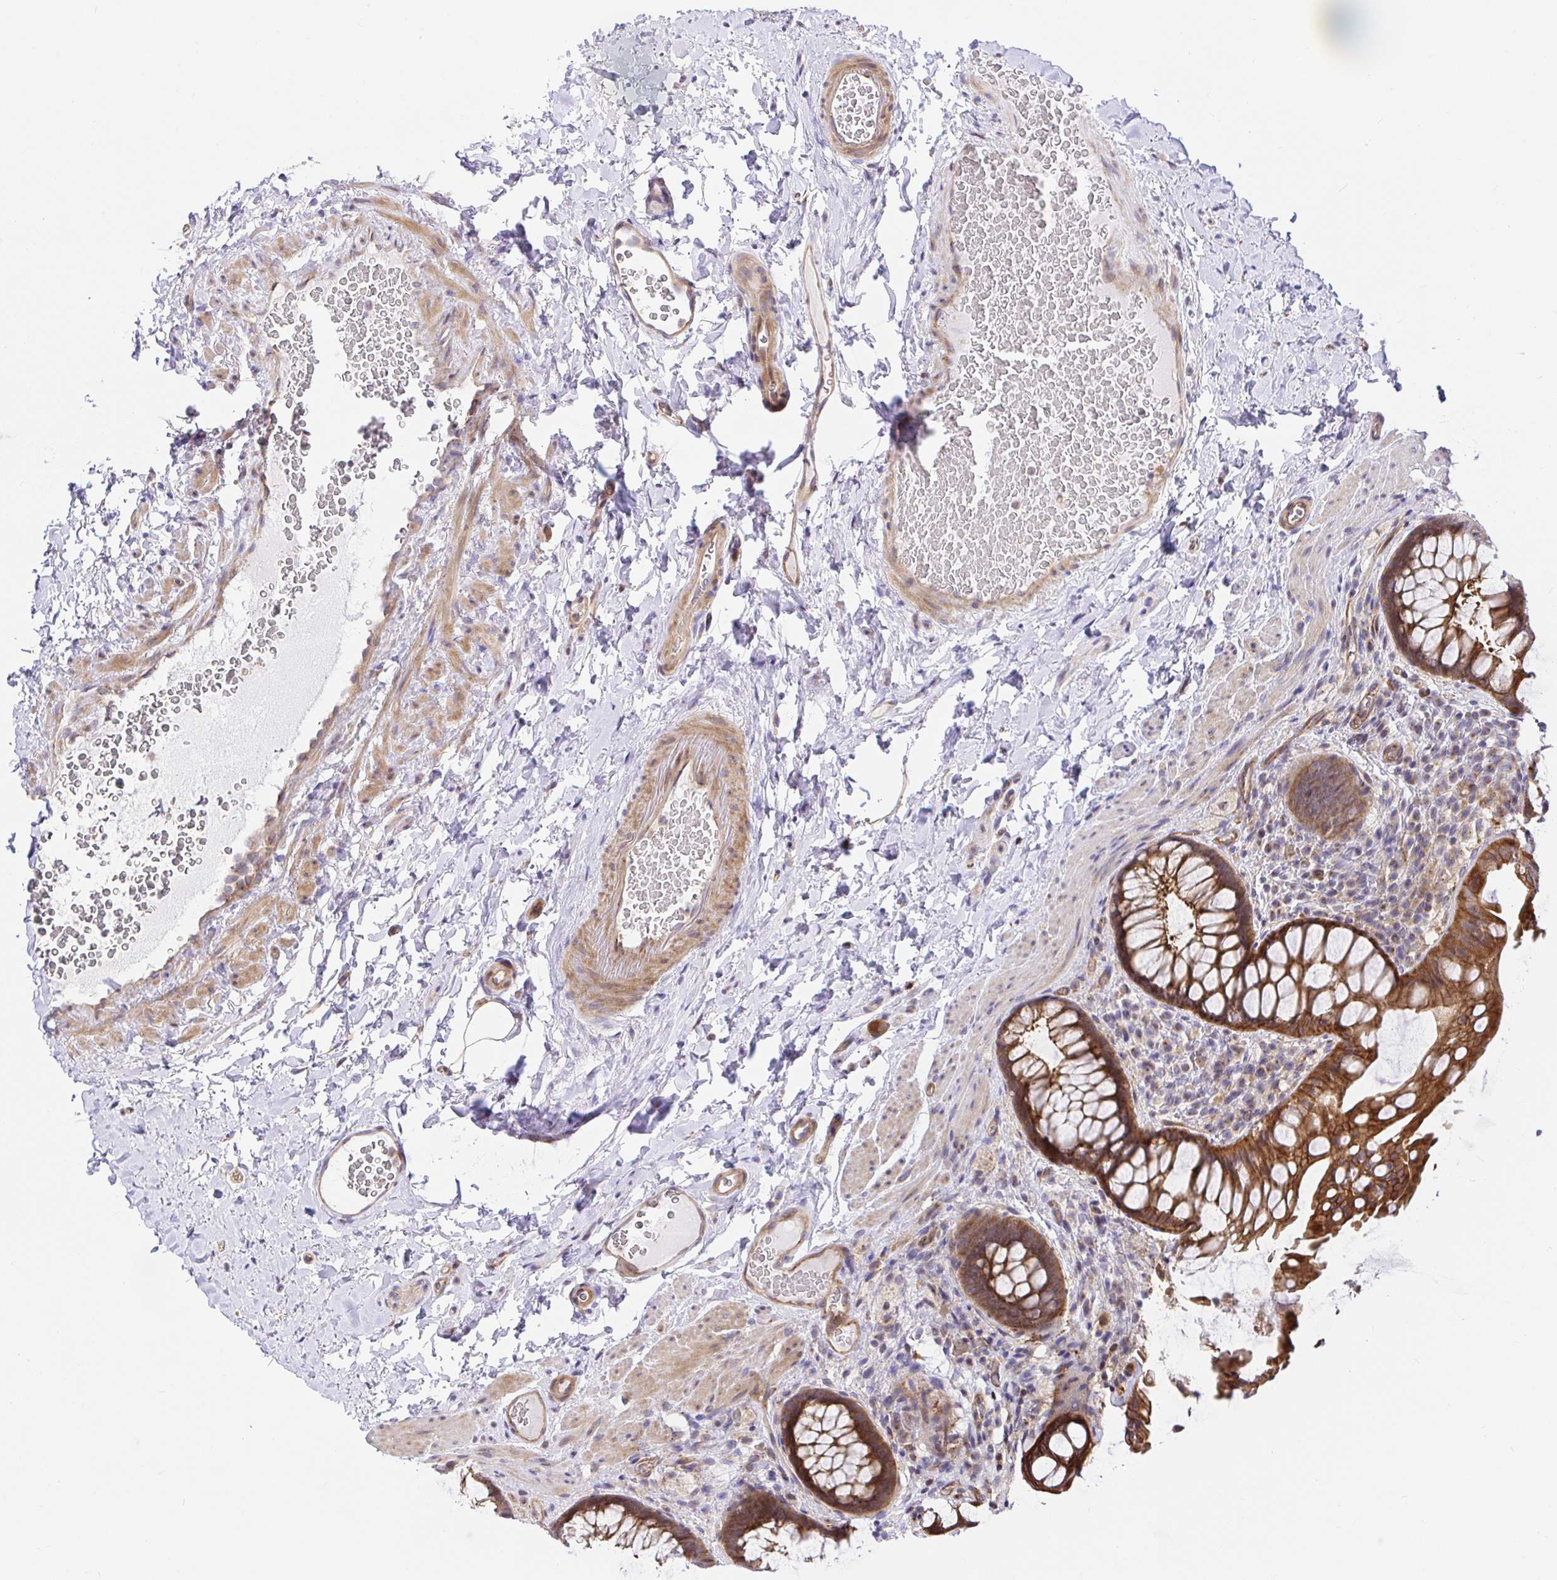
{"staining": {"intensity": "moderate", "quantity": ">75%", "location": "cytoplasmic/membranous"}, "tissue": "rectum", "cell_type": "Glandular cells", "image_type": "normal", "snomed": [{"axis": "morphology", "description": "Normal tissue, NOS"}, {"axis": "topography", "description": "Rectum"}], "caption": "A brown stain shows moderate cytoplasmic/membranous expression of a protein in glandular cells of benign rectum.", "gene": "TRIM55", "patient": {"sex": "female", "age": 69}}